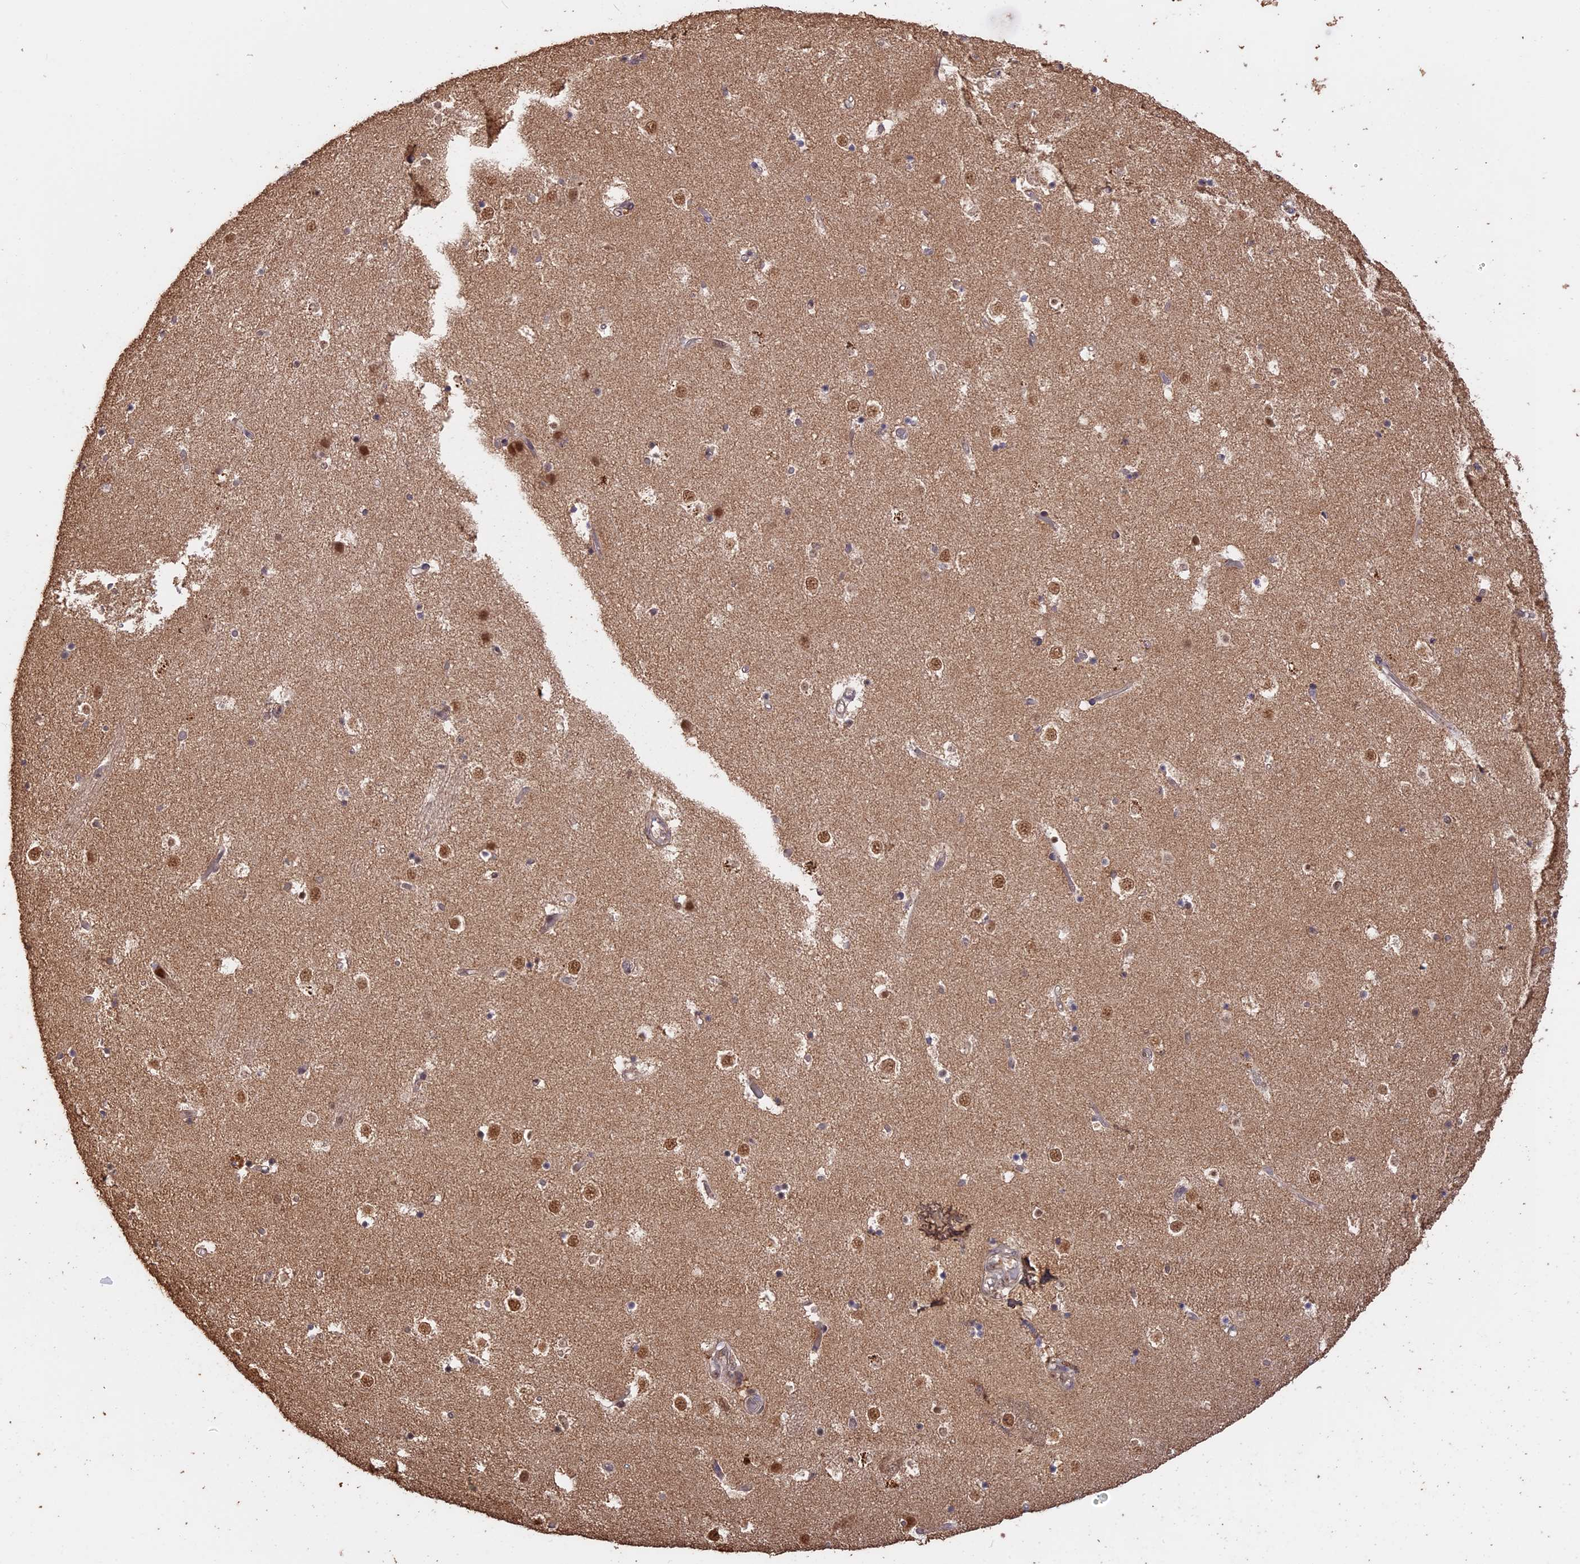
{"staining": {"intensity": "moderate", "quantity": "<25%", "location": "nuclear"}, "tissue": "caudate", "cell_type": "Glial cells", "image_type": "normal", "snomed": [{"axis": "morphology", "description": "Normal tissue, NOS"}, {"axis": "topography", "description": "Lateral ventricle wall"}], "caption": "Caudate stained with immunohistochemistry (IHC) demonstrates moderate nuclear staining in approximately <25% of glial cells. Ihc stains the protein of interest in brown and the nuclei are stained blue.", "gene": "PSMC6", "patient": {"sex": "female", "age": 52}}